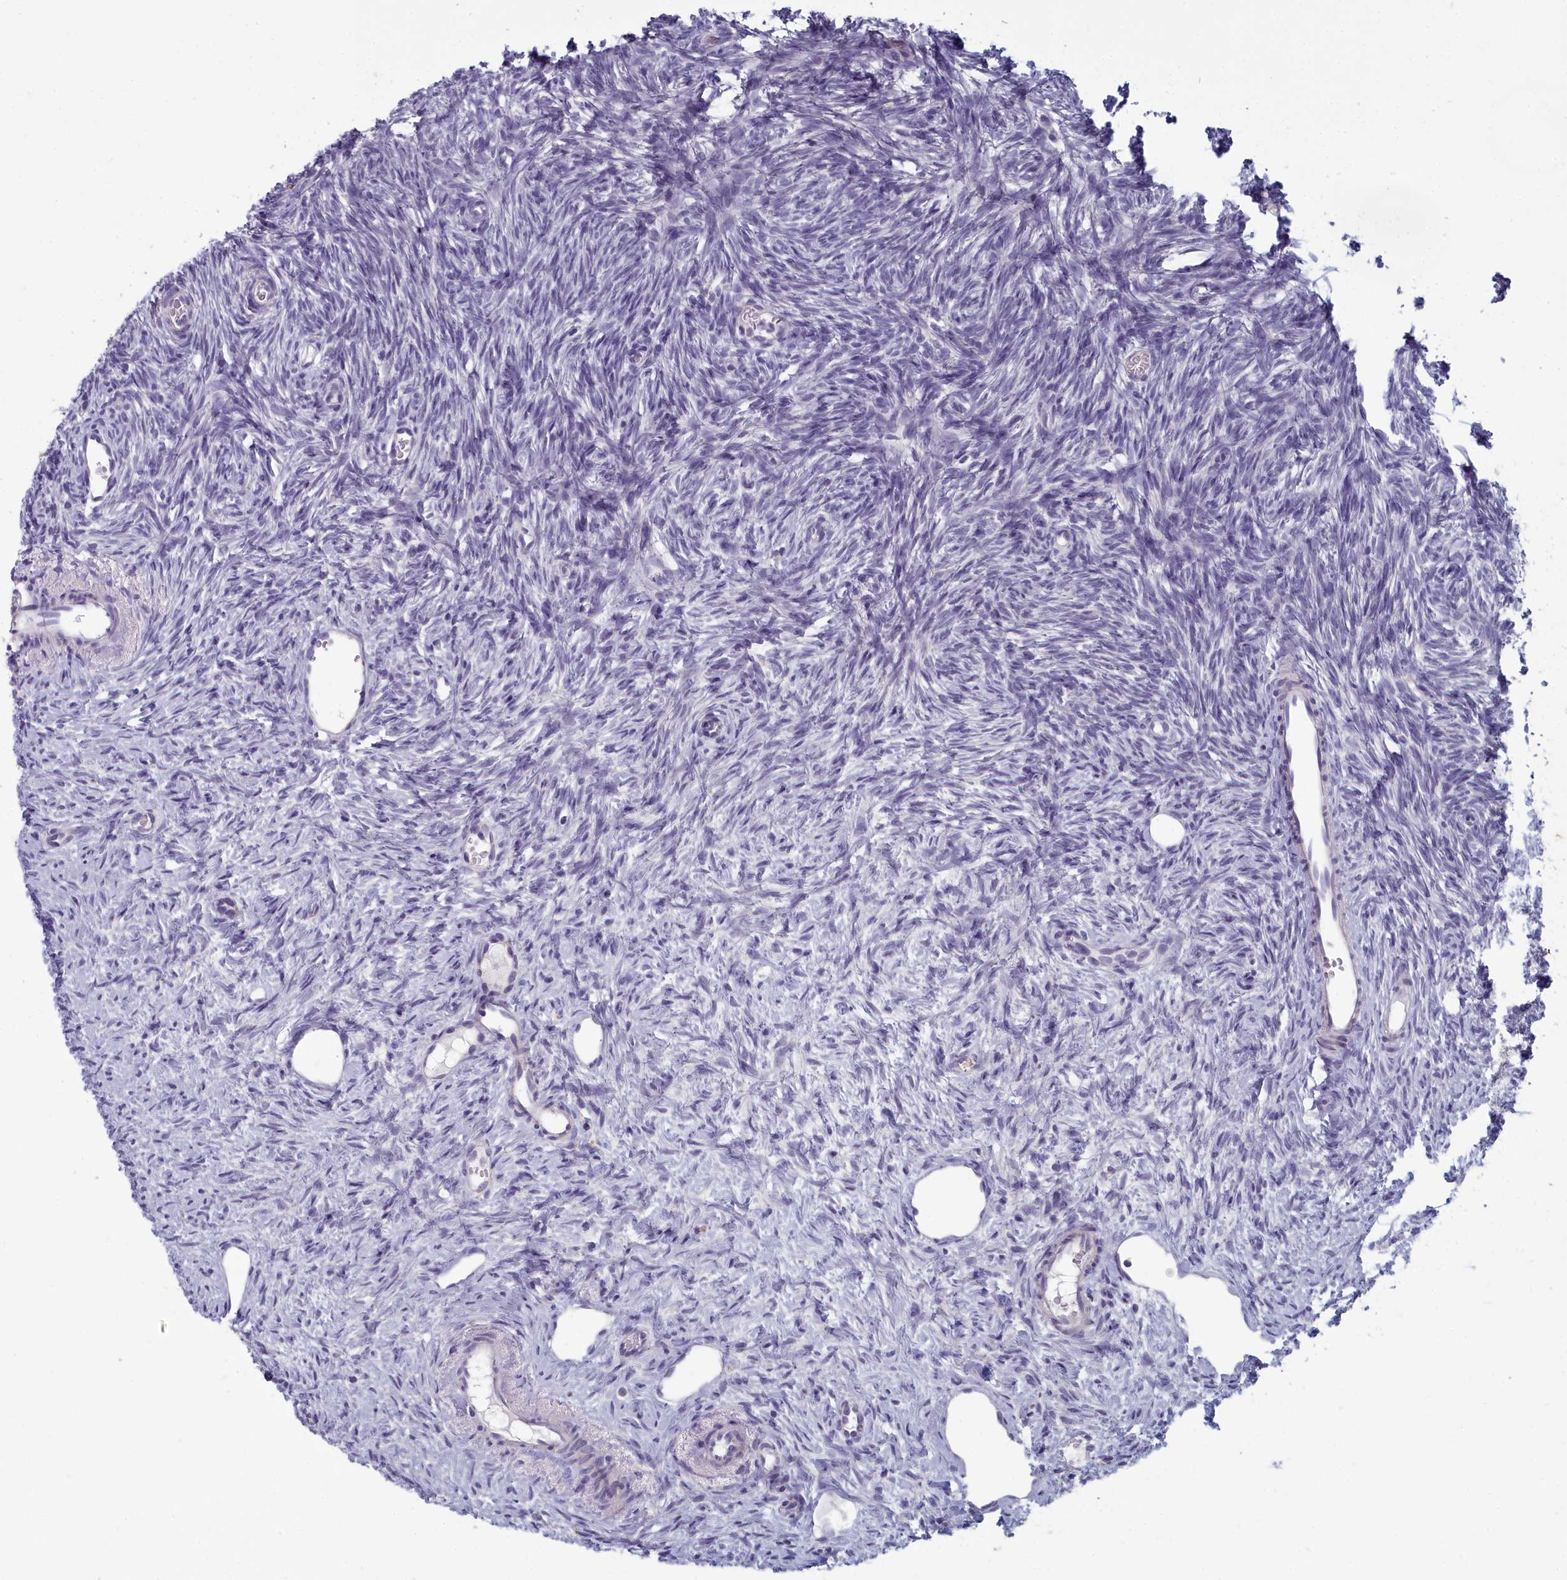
{"staining": {"intensity": "negative", "quantity": "none", "location": "none"}, "tissue": "ovary", "cell_type": "Ovarian stroma cells", "image_type": "normal", "snomed": [{"axis": "morphology", "description": "Normal tissue, NOS"}, {"axis": "topography", "description": "Ovary"}], "caption": "DAB (3,3'-diaminobenzidine) immunohistochemical staining of benign ovary shows no significant expression in ovarian stroma cells. (Stains: DAB immunohistochemistry with hematoxylin counter stain, Microscopy: brightfield microscopy at high magnification).", "gene": "INSYN2A", "patient": {"sex": "female", "age": 51}}